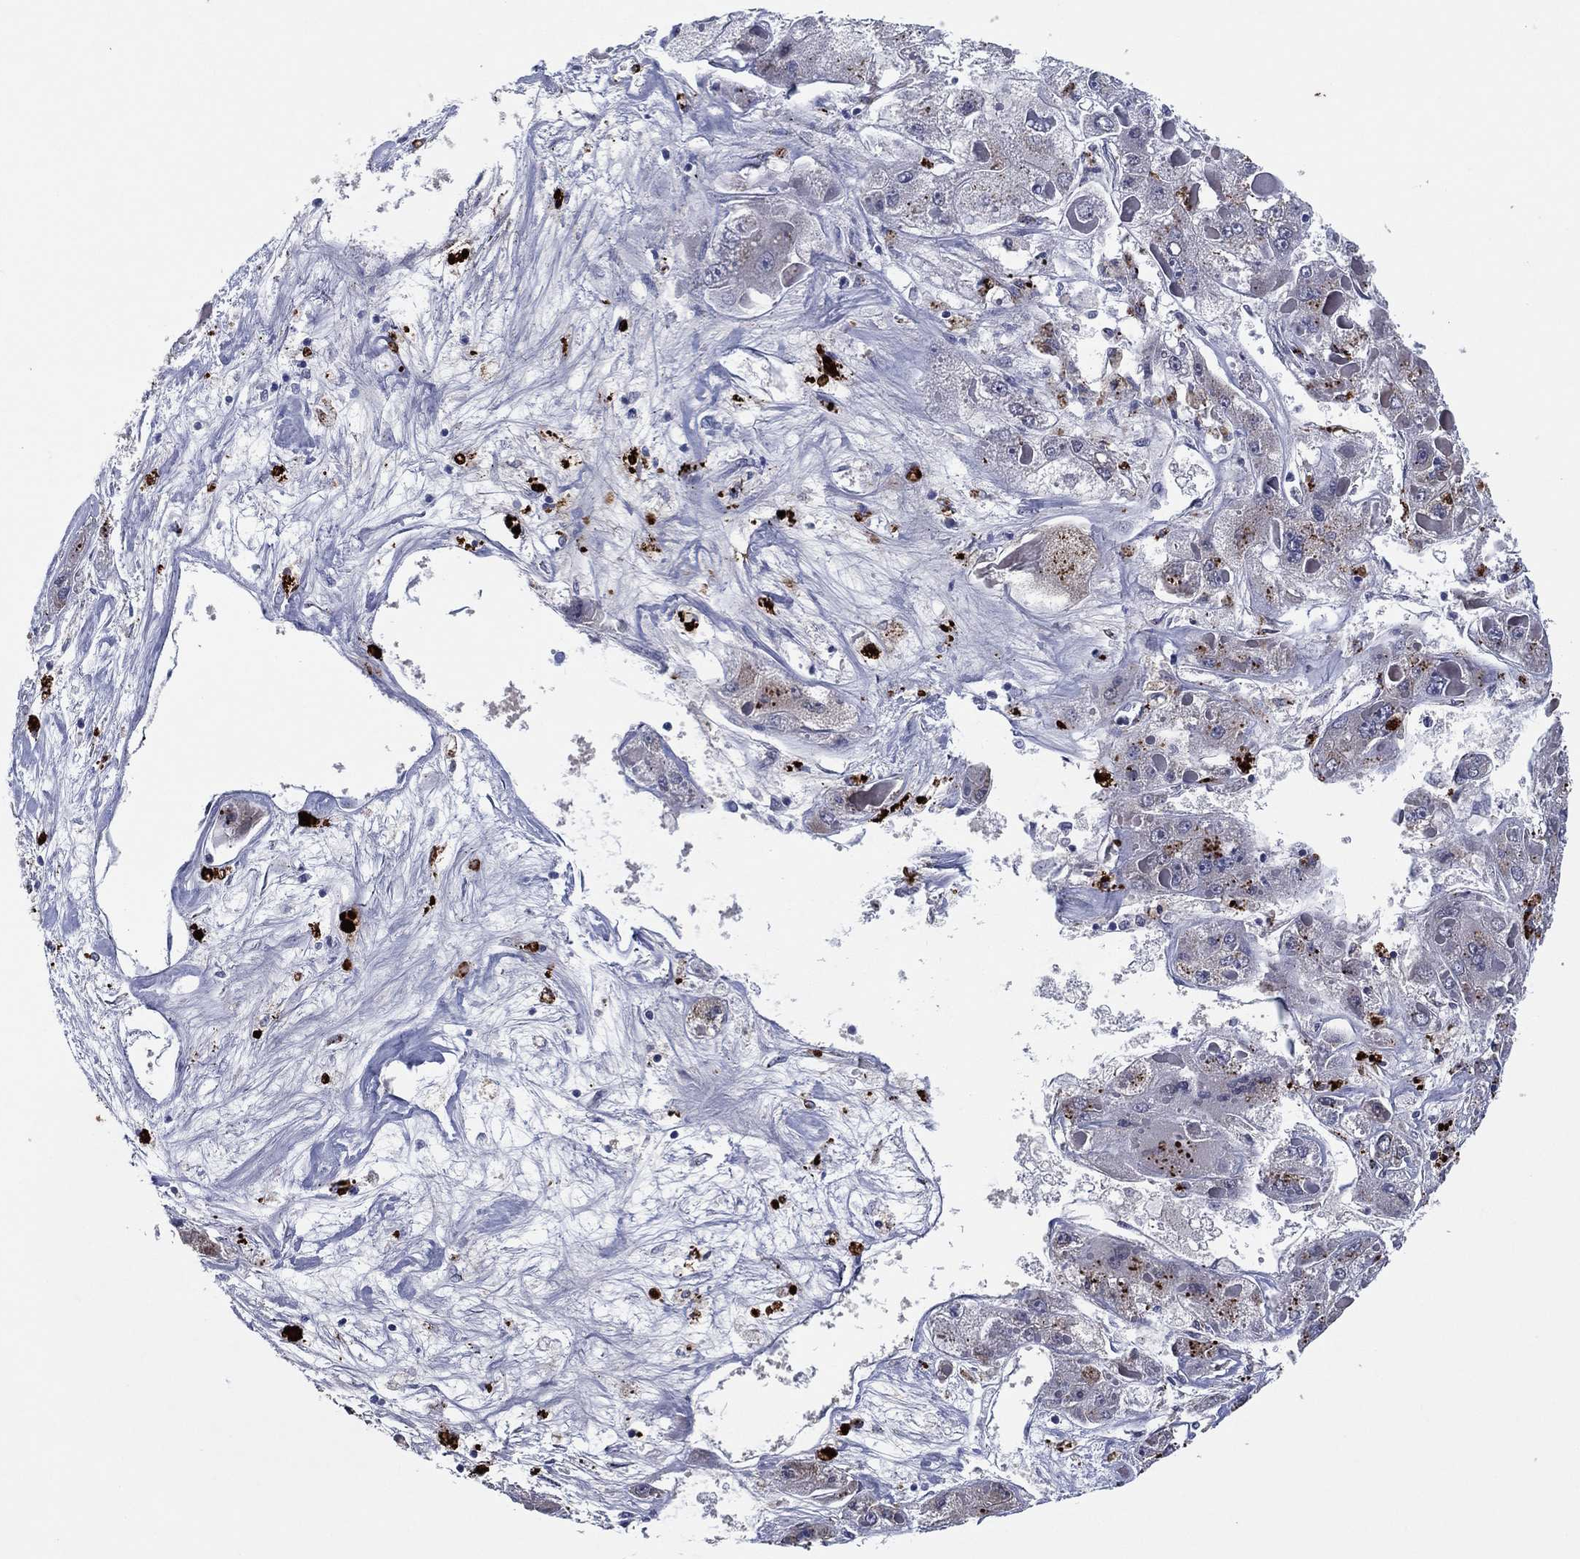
{"staining": {"intensity": "negative", "quantity": "none", "location": "none"}, "tissue": "liver cancer", "cell_type": "Tumor cells", "image_type": "cancer", "snomed": [{"axis": "morphology", "description": "Carcinoma, Hepatocellular, NOS"}, {"axis": "topography", "description": "Liver"}], "caption": "Hepatocellular carcinoma (liver) stained for a protein using immunohistochemistry shows no staining tumor cells.", "gene": "TRIM31", "patient": {"sex": "female", "age": 73}}